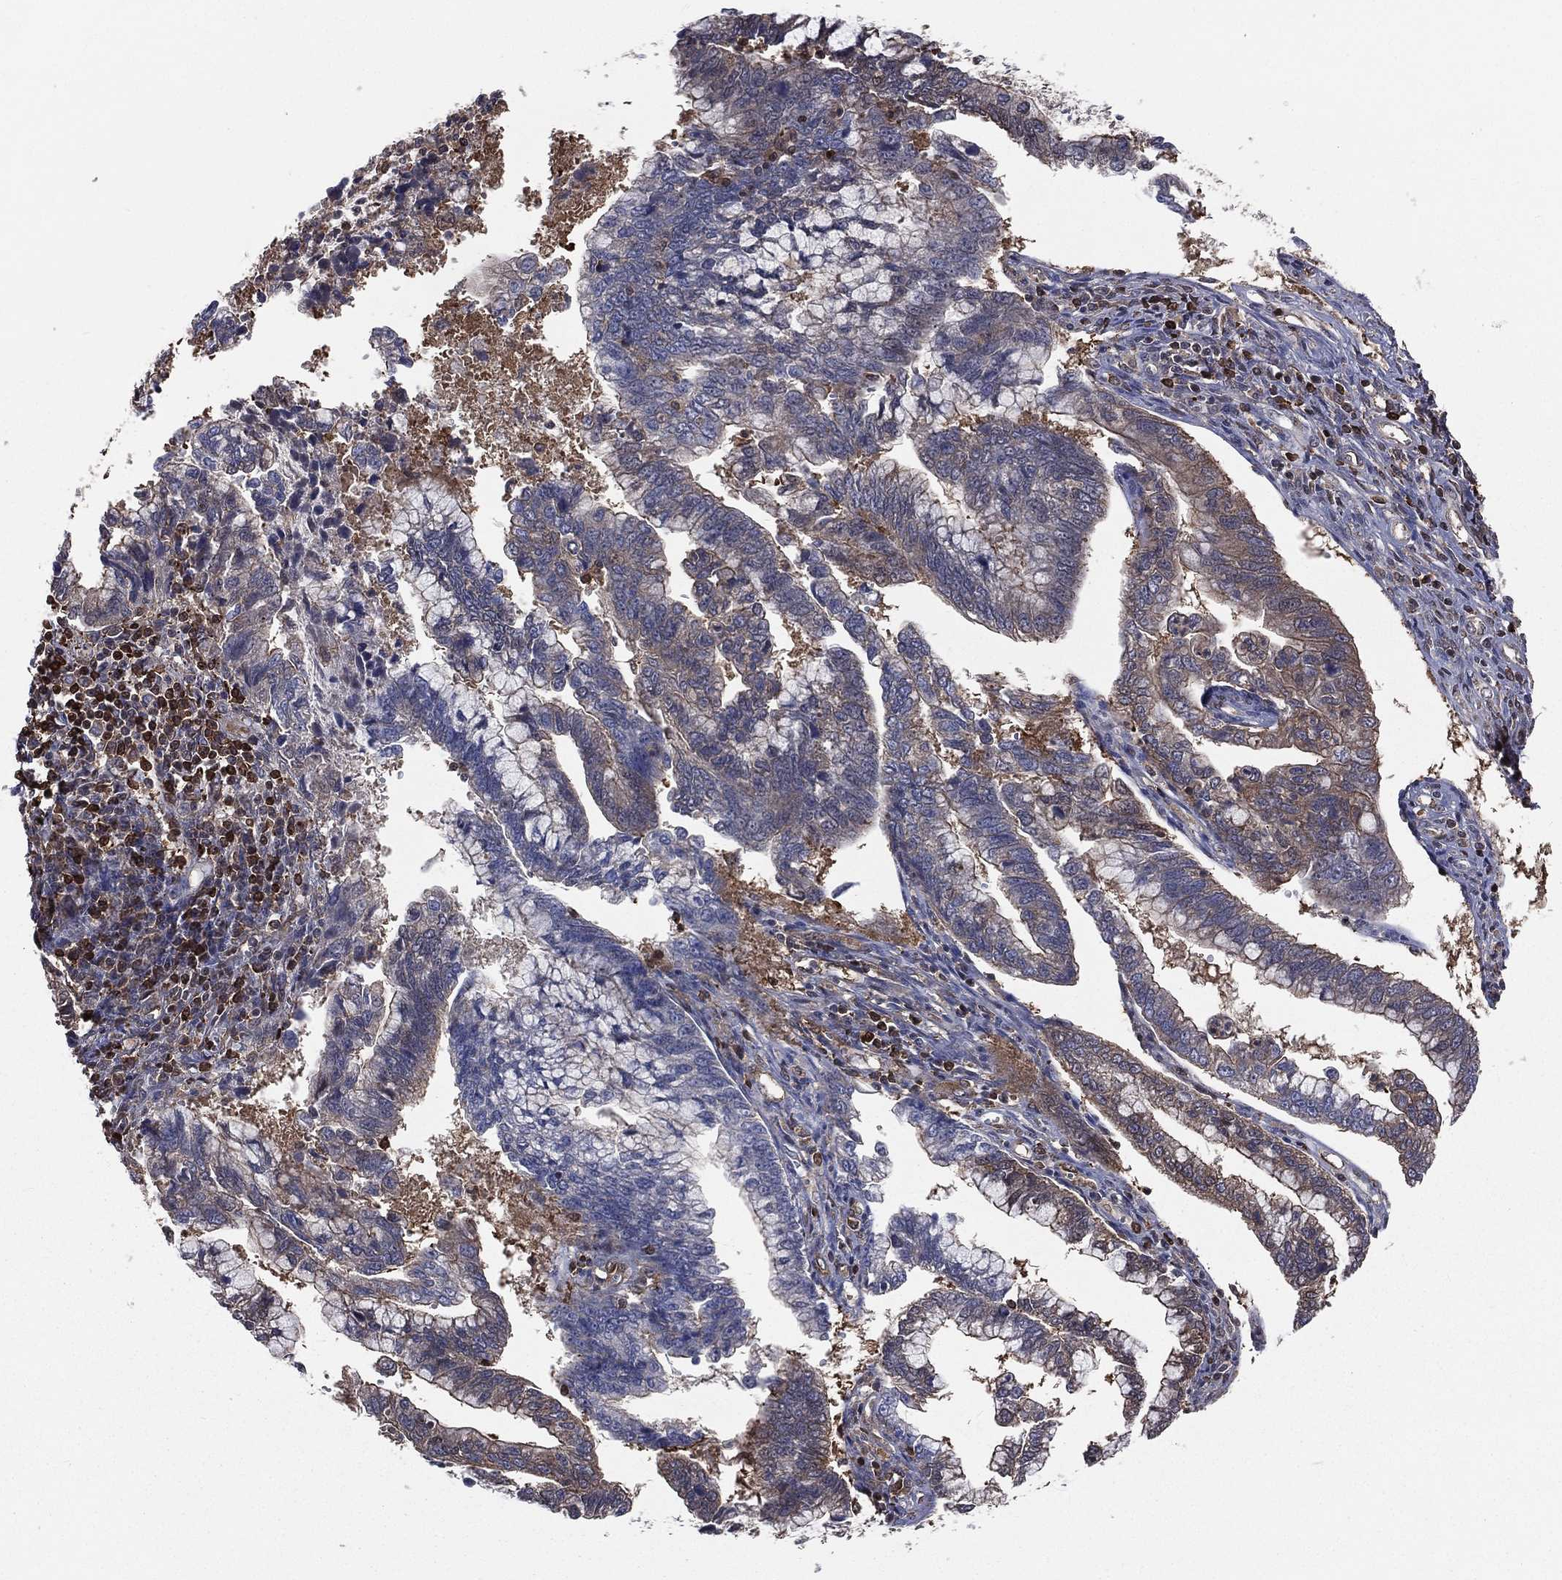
{"staining": {"intensity": "moderate", "quantity": "<25%", "location": "cytoplasmic/membranous"}, "tissue": "cervical cancer", "cell_type": "Tumor cells", "image_type": "cancer", "snomed": [{"axis": "morphology", "description": "Adenocarcinoma, NOS"}, {"axis": "topography", "description": "Cervix"}], "caption": "An immunohistochemistry image of tumor tissue is shown. Protein staining in brown highlights moderate cytoplasmic/membranous positivity in cervical adenocarcinoma within tumor cells.", "gene": "TBC1D2", "patient": {"sex": "female", "age": 44}}